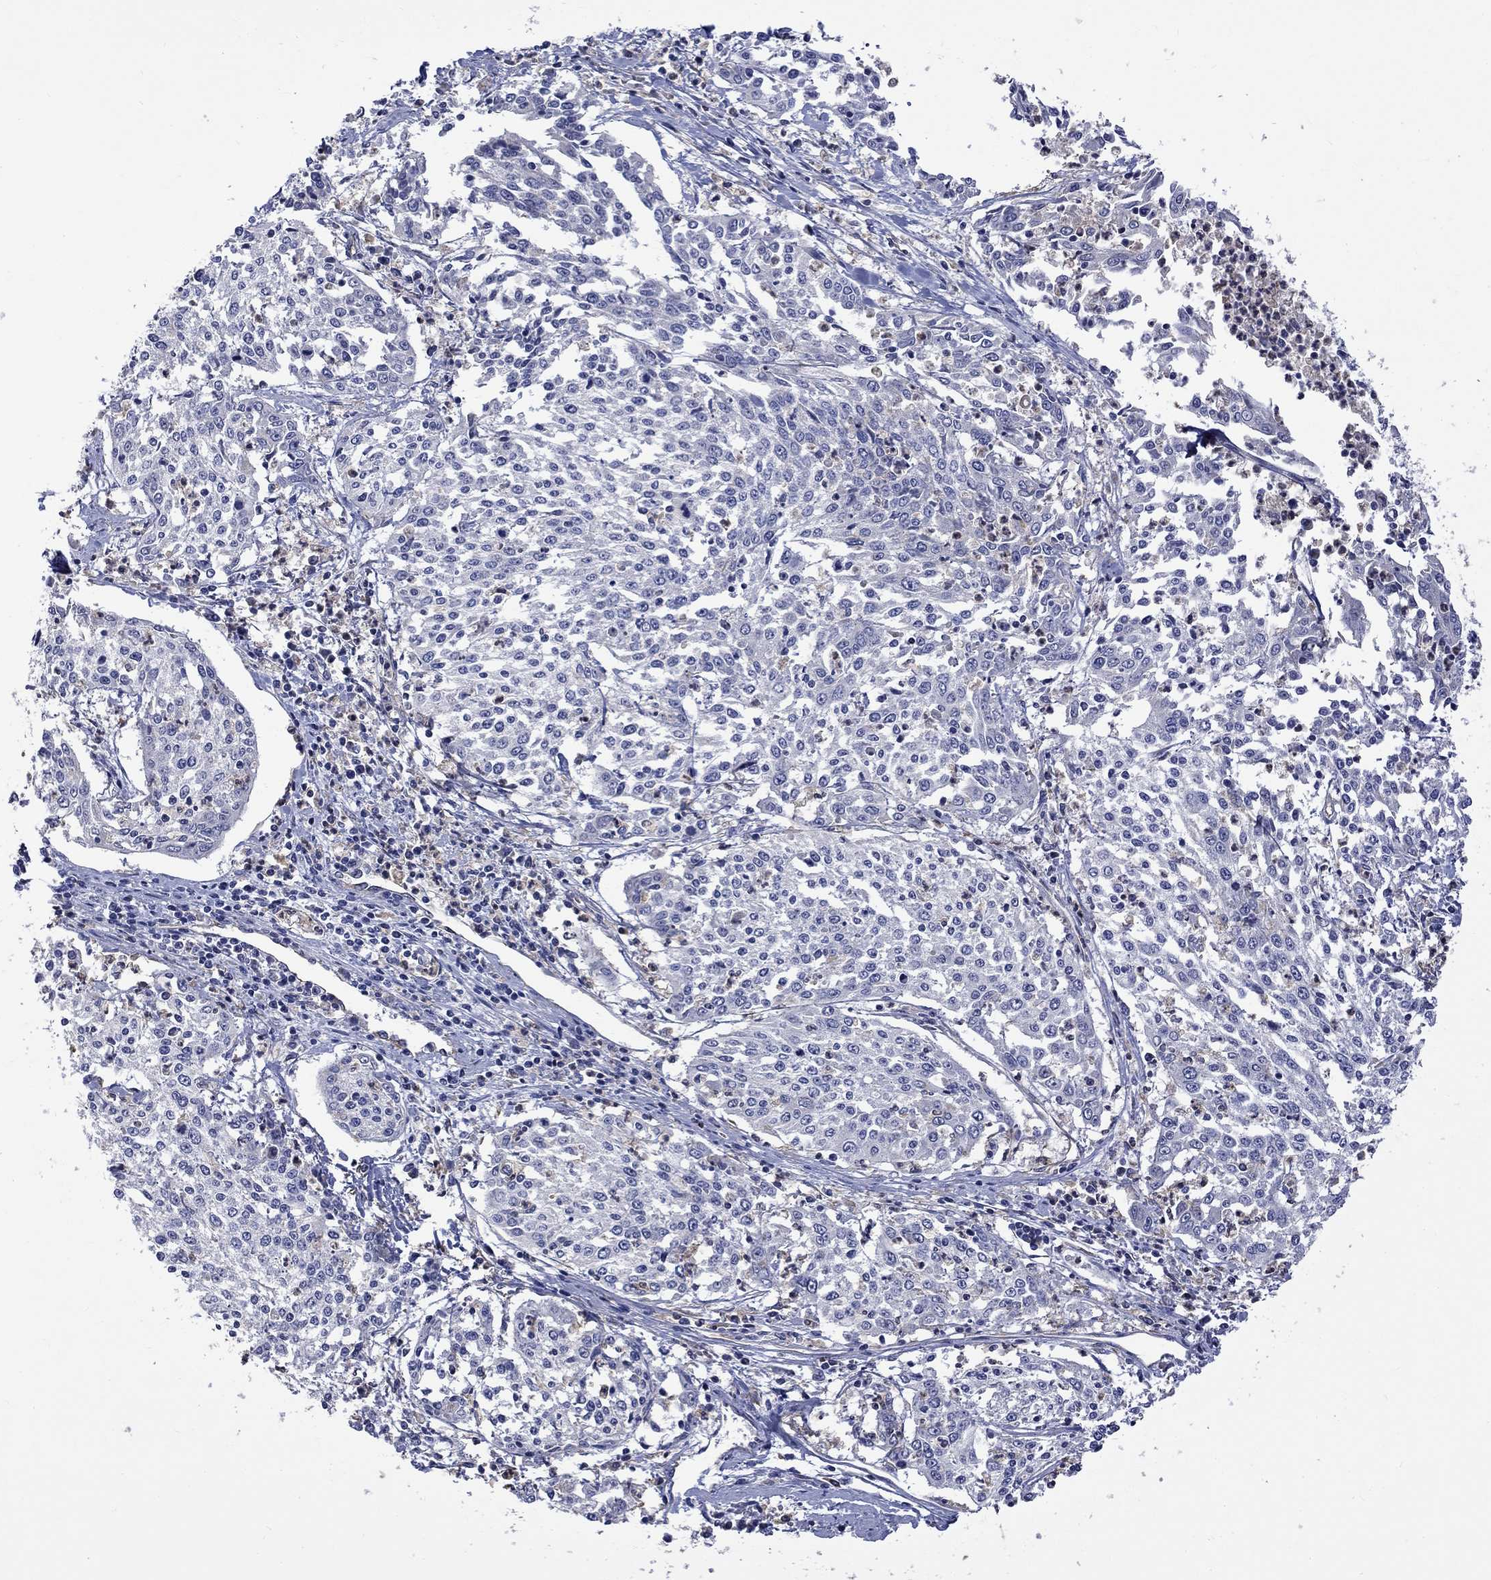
{"staining": {"intensity": "negative", "quantity": "none", "location": "none"}, "tissue": "cervical cancer", "cell_type": "Tumor cells", "image_type": "cancer", "snomed": [{"axis": "morphology", "description": "Squamous cell carcinoma, NOS"}, {"axis": "topography", "description": "Cervix"}], "caption": "This is an immunohistochemistry (IHC) image of squamous cell carcinoma (cervical). There is no positivity in tumor cells.", "gene": "CAMKK2", "patient": {"sex": "female", "age": 41}}